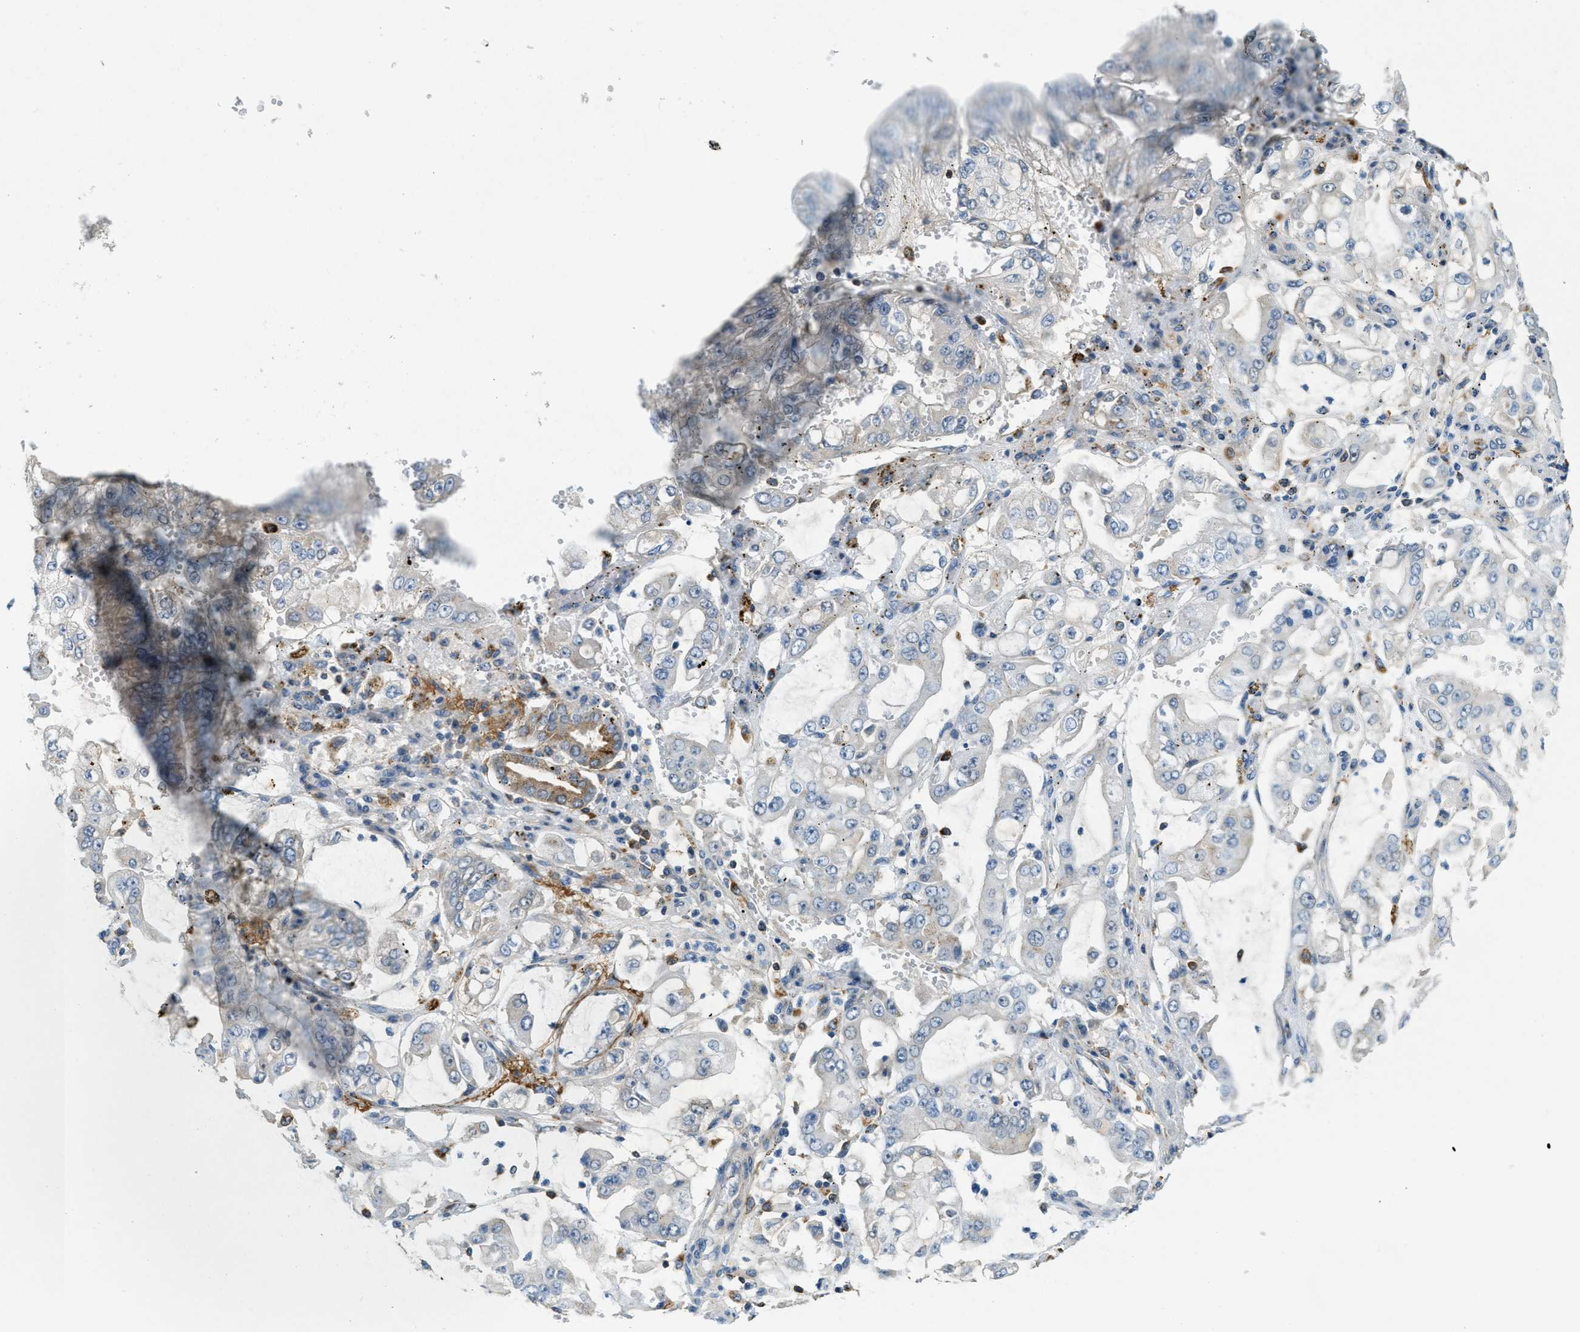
{"staining": {"intensity": "moderate", "quantity": "<25%", "location": "cytoplasmic/membranous"}, "tissue": "stomach cancer", "cell_type": "Tumor cells", "image_type": "cancer", "snomed": [{"axis": "morphology", "description": "Adenocarcinoma, NOS"}, {"axis": "topography", "description": "Stomach"}], "caption": "Tumor cells demonstrate low levels of moderate cytoplasmic/membranous staining in approximately <25% of cells in human stomach cancer.", "gene": "PLBD2", "patient": {"sex": "male", "age": 76}}